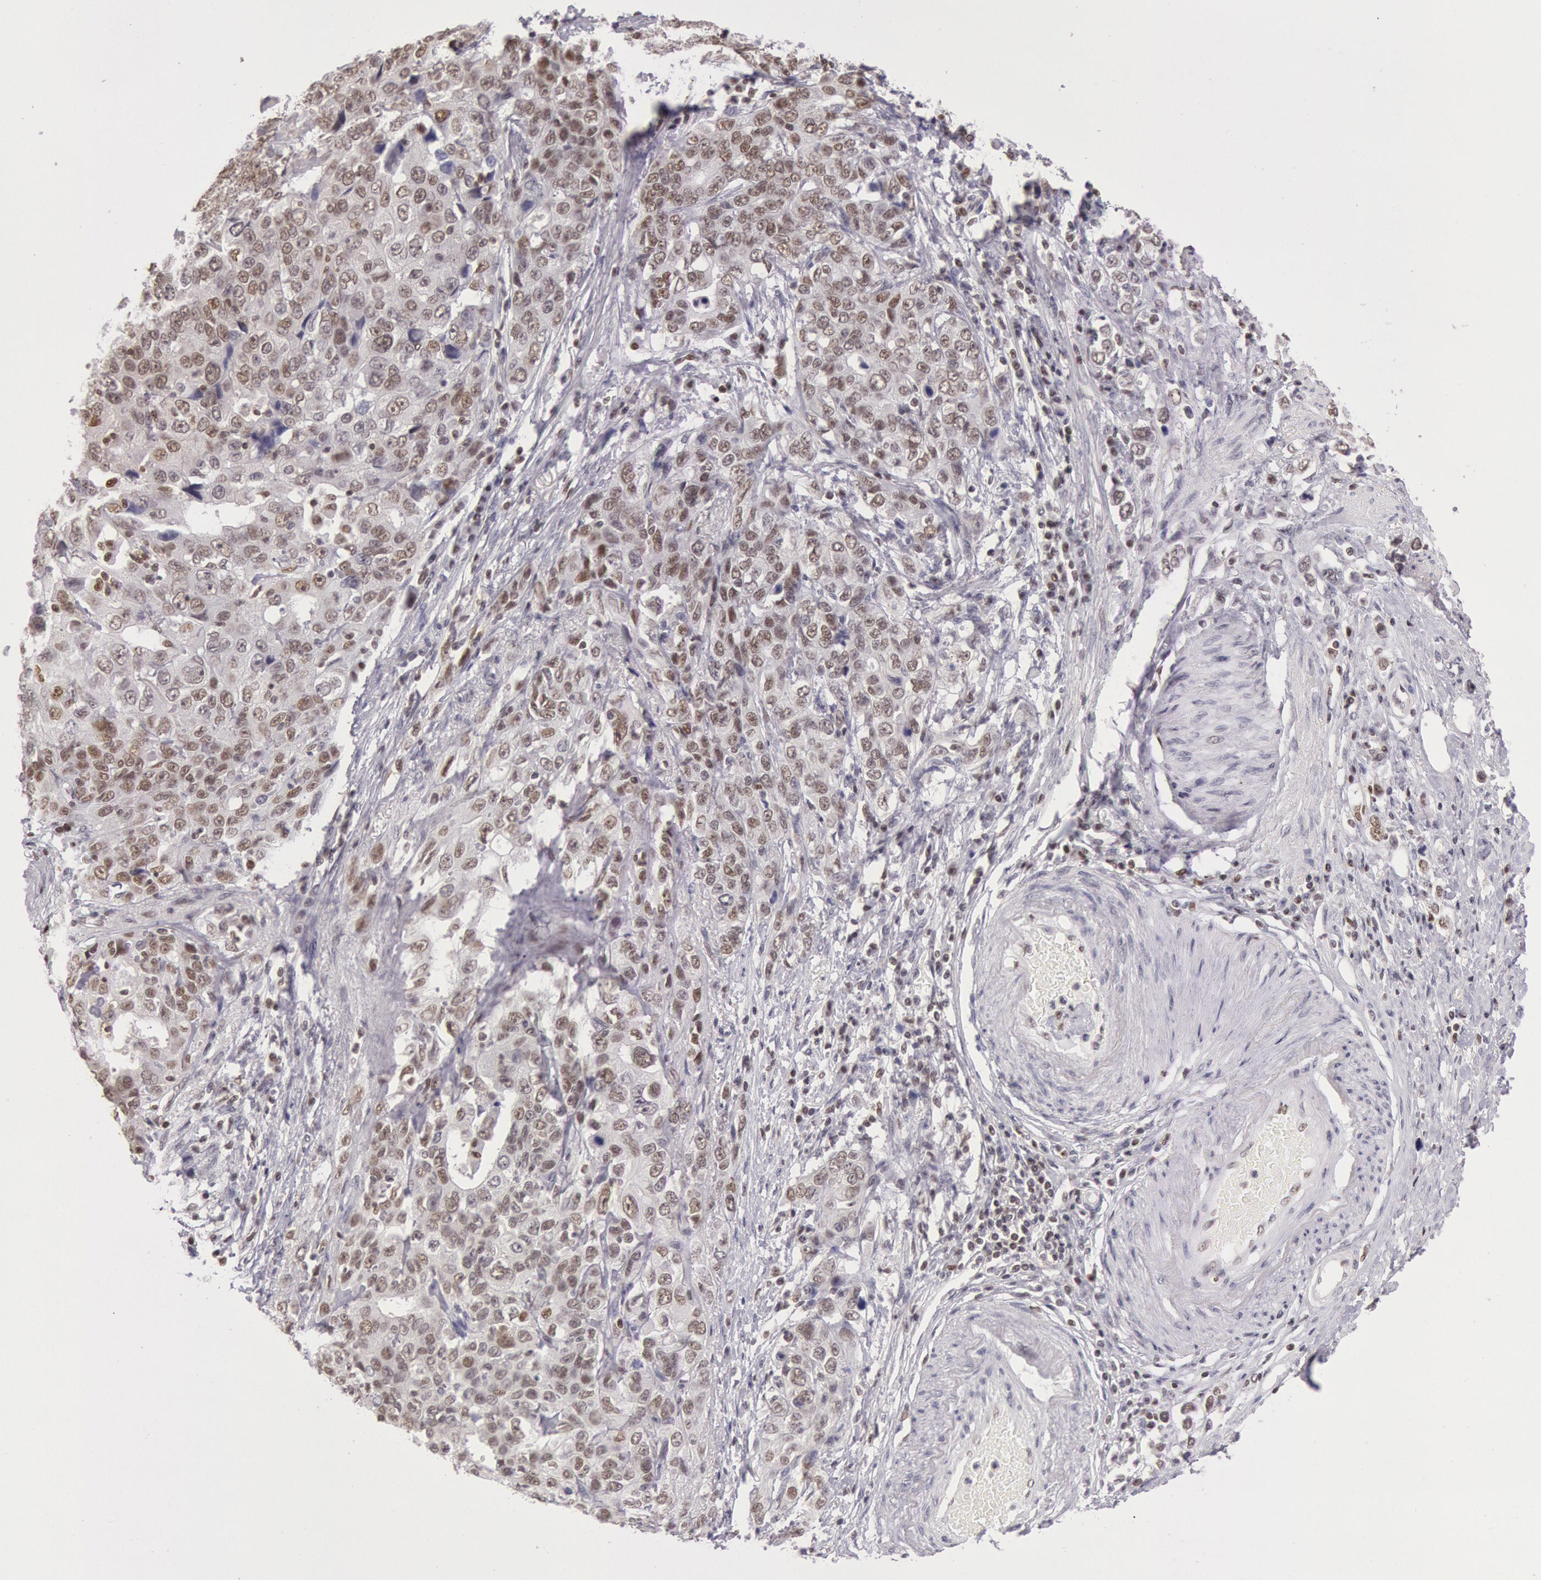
{"staining": {"intensity": "weak", "quantity": "25%-75%", "location": "nuclear"}, "tissue": "stomach cancer", "cell_type": "Tumor cells", "image_type": "cancer", "snomed": [{"axis": "morphology", "description": "Adenocarcinoma, NOS"}, {"axis": "topography", "description": "Stomach, upper"}], "caption": "Immunohistochemistry of stomach cancer (adenocarcinoma) shows low levels of weak nuclear positivity in about 25%-75% of tumor cells.", "gene": "ESS2", "patient": {"sex": "male", "age": 76}}